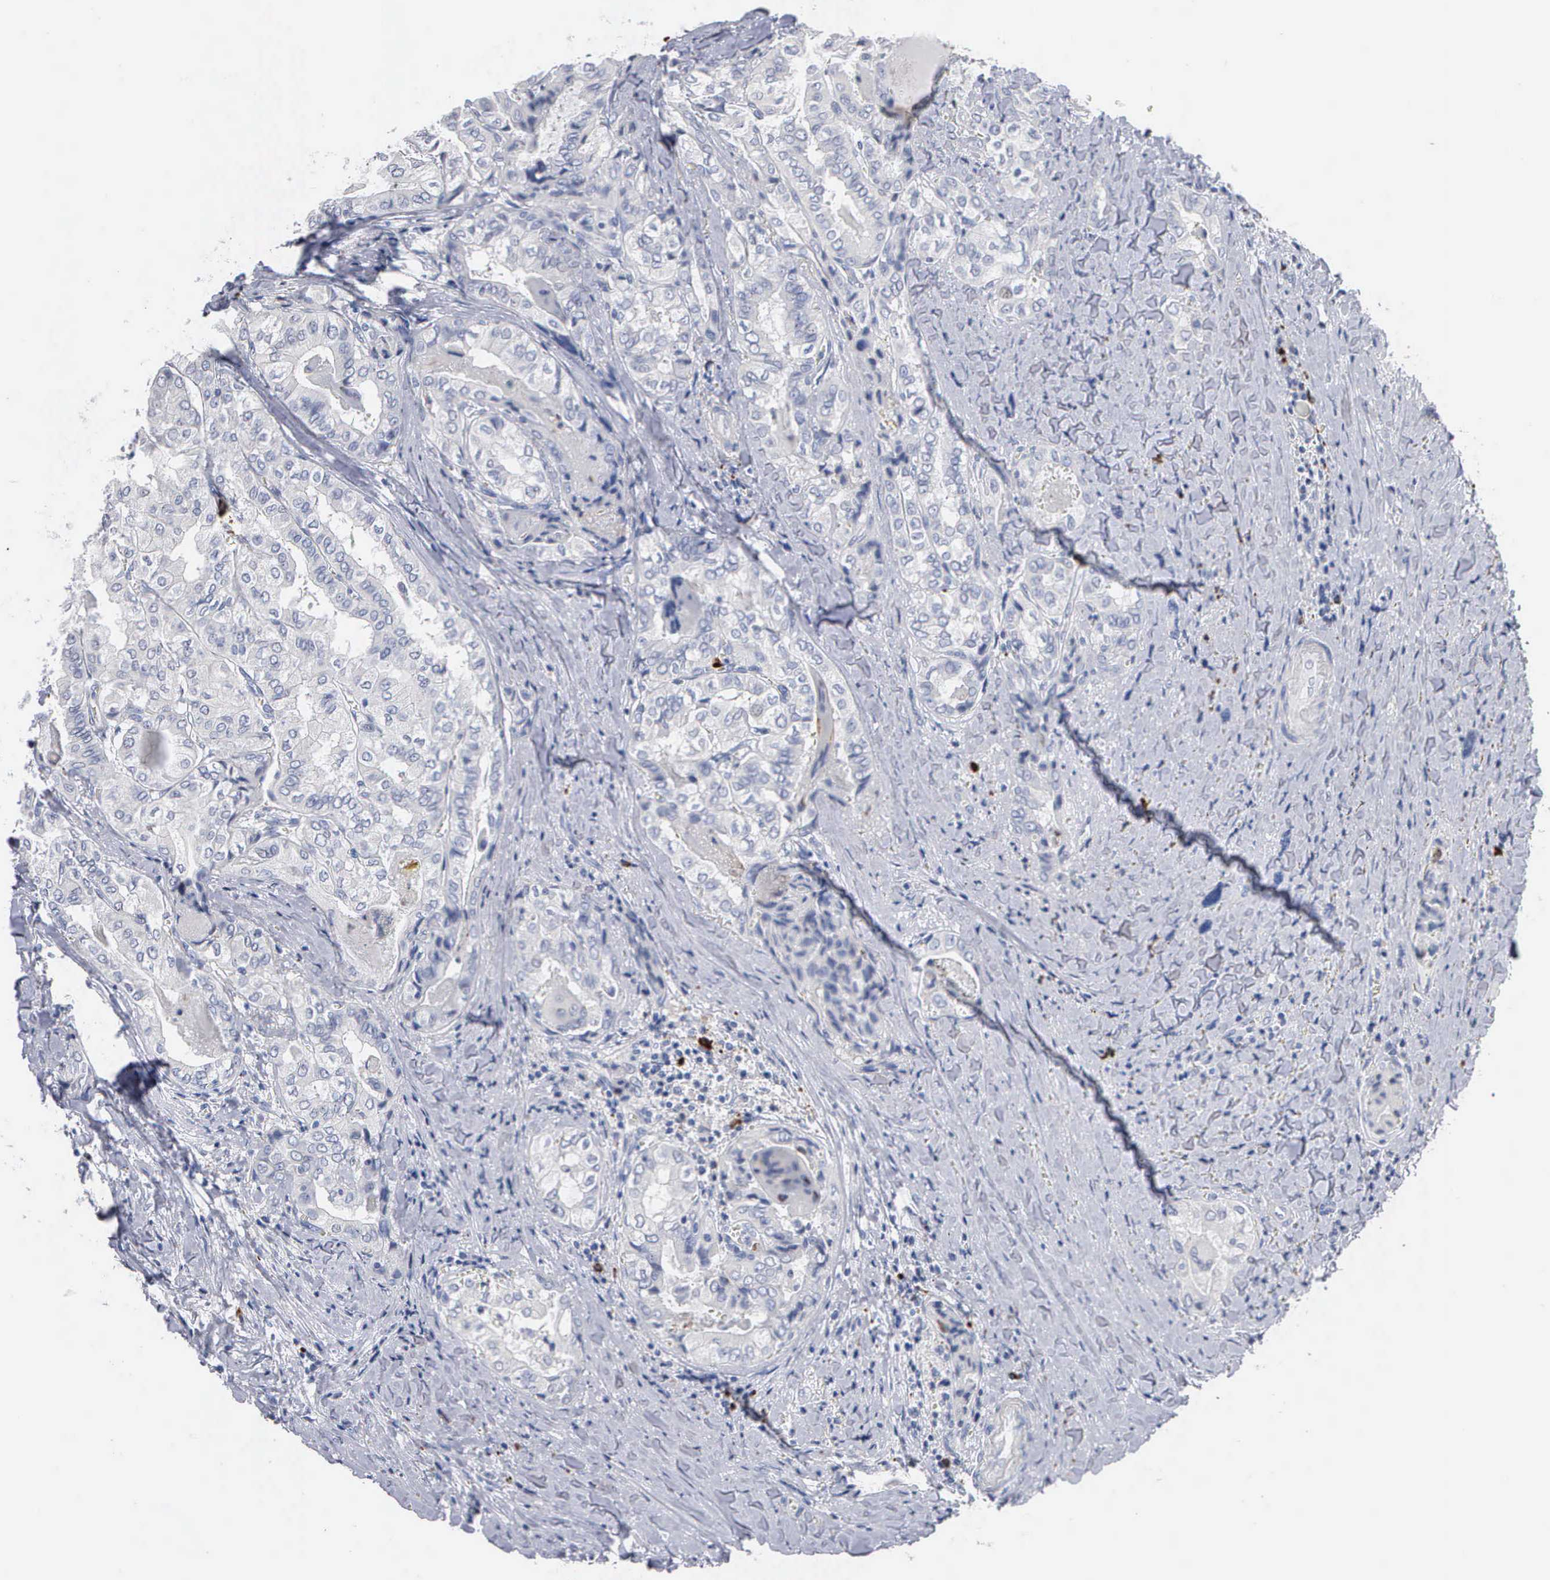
{"staining": {"intensity": "negative", "quantity": "none", "location": "none"}, "tissue": "thyroid cancer", "cell_type": "Tumor cells", "image_type": "cancer", "snomed": [{"axis": "morphology", "description": "Papillary adenocarcinoma, NOS"}, {"axis": "topography", "description": "Thyroid gland"}], "caption": "Protein analysis of papillary adenocarcinoma (thyroid) demonstrates no significant positivity in tumor cells.", "gene": "ASPHD2", "patient": {"sex": "female", "age": 71}}